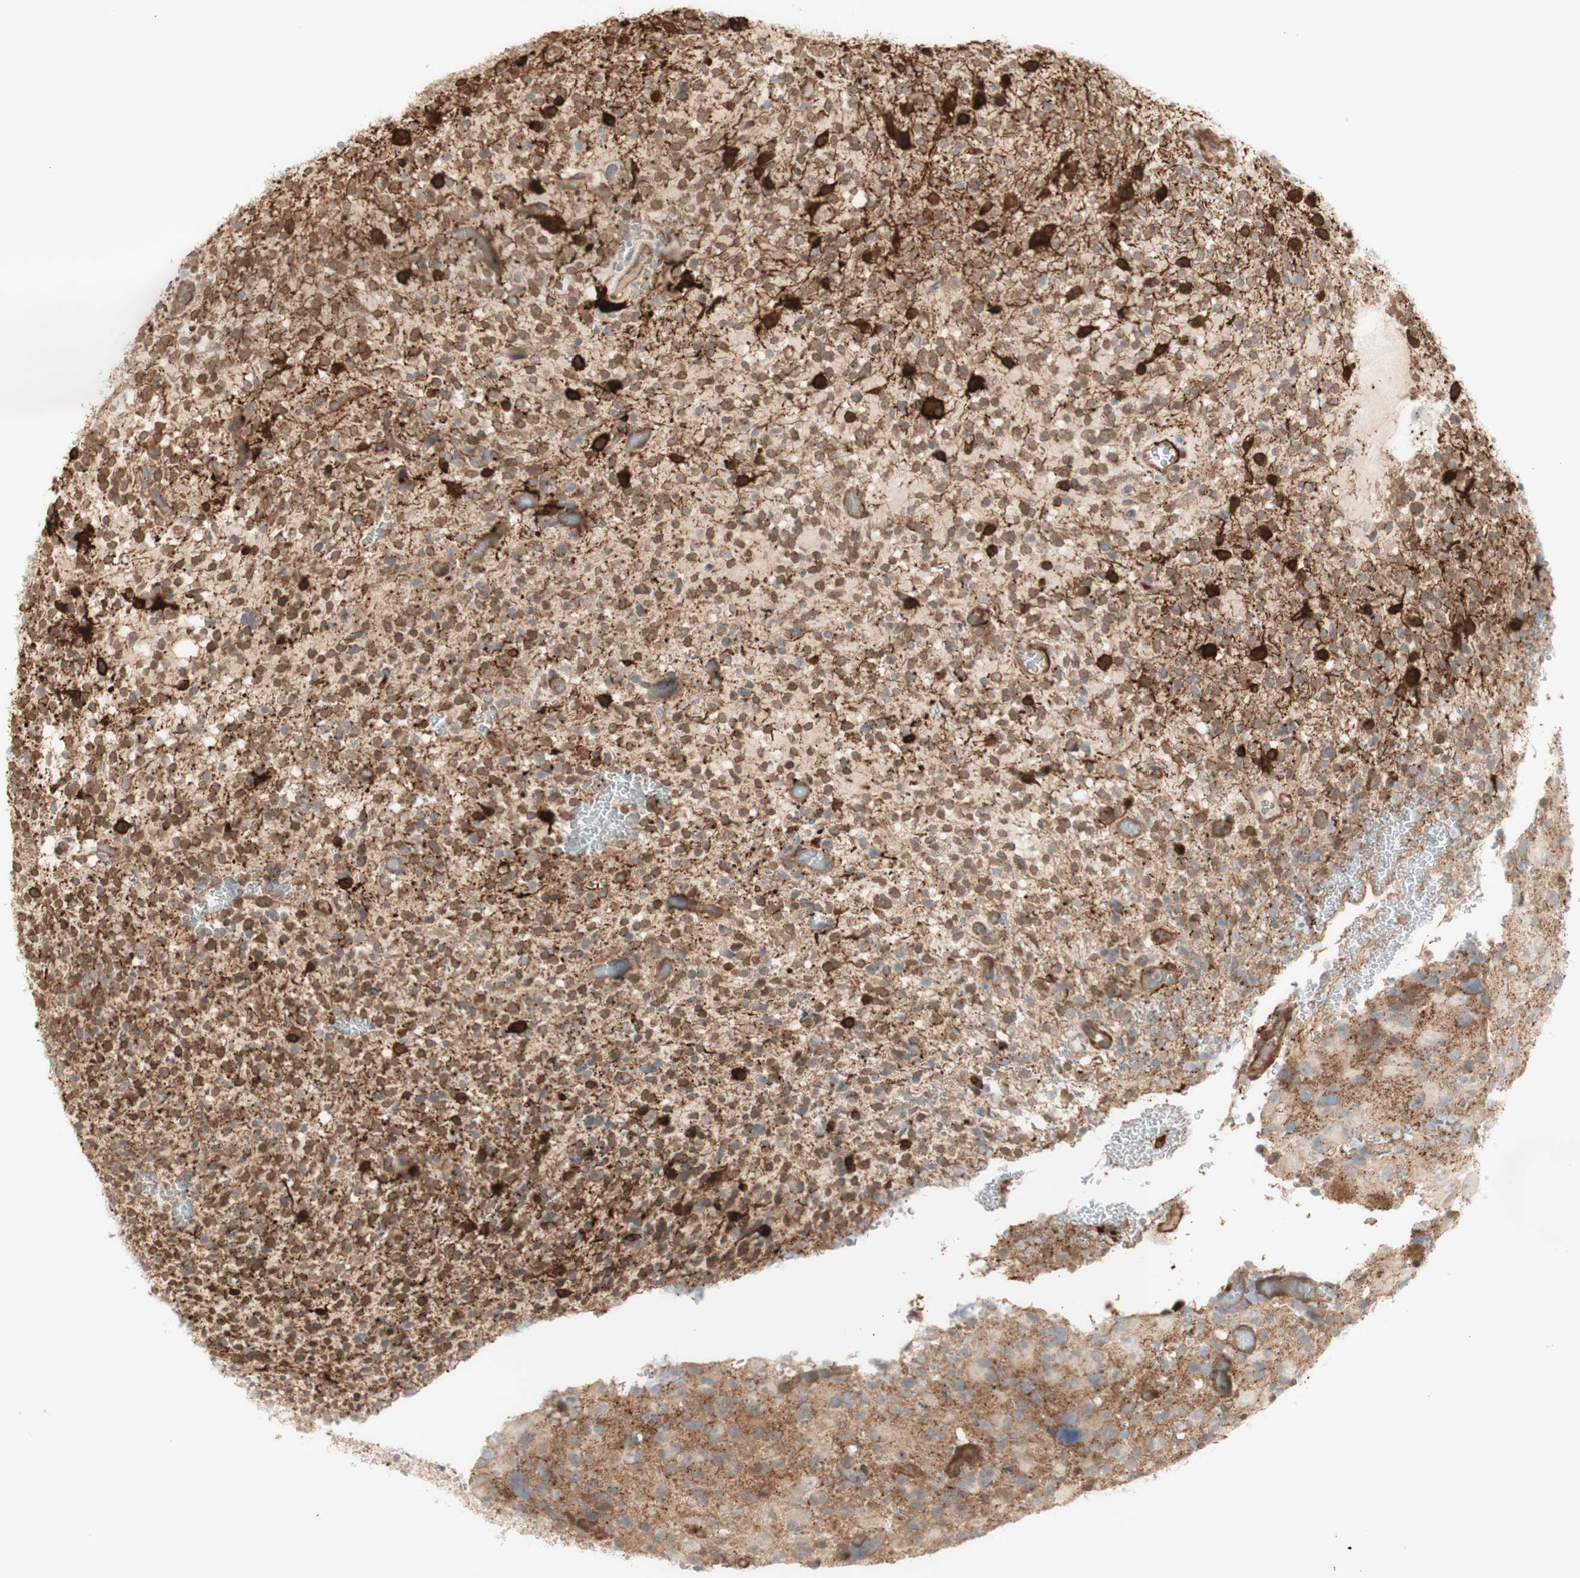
{"staining": {"intensity": "moderate", "quantity": ">75%", "location": "cytoplasmic/membranous"}, "tissue": "glioma", "cell_type": "Tumor cells", "image_type": "cancer", "snomed": [{"axis": "morphology", "description": "Glioma, malignant, High grade"}, {"axis": "topography", "description": "Brain"}], "caption": "Human malignant glioma (high-grade) stained with a protein marker exhibits moderate staining in tumor cells.", "gene": "CNN3", "patient": {"sex": "male", "age": 48}}